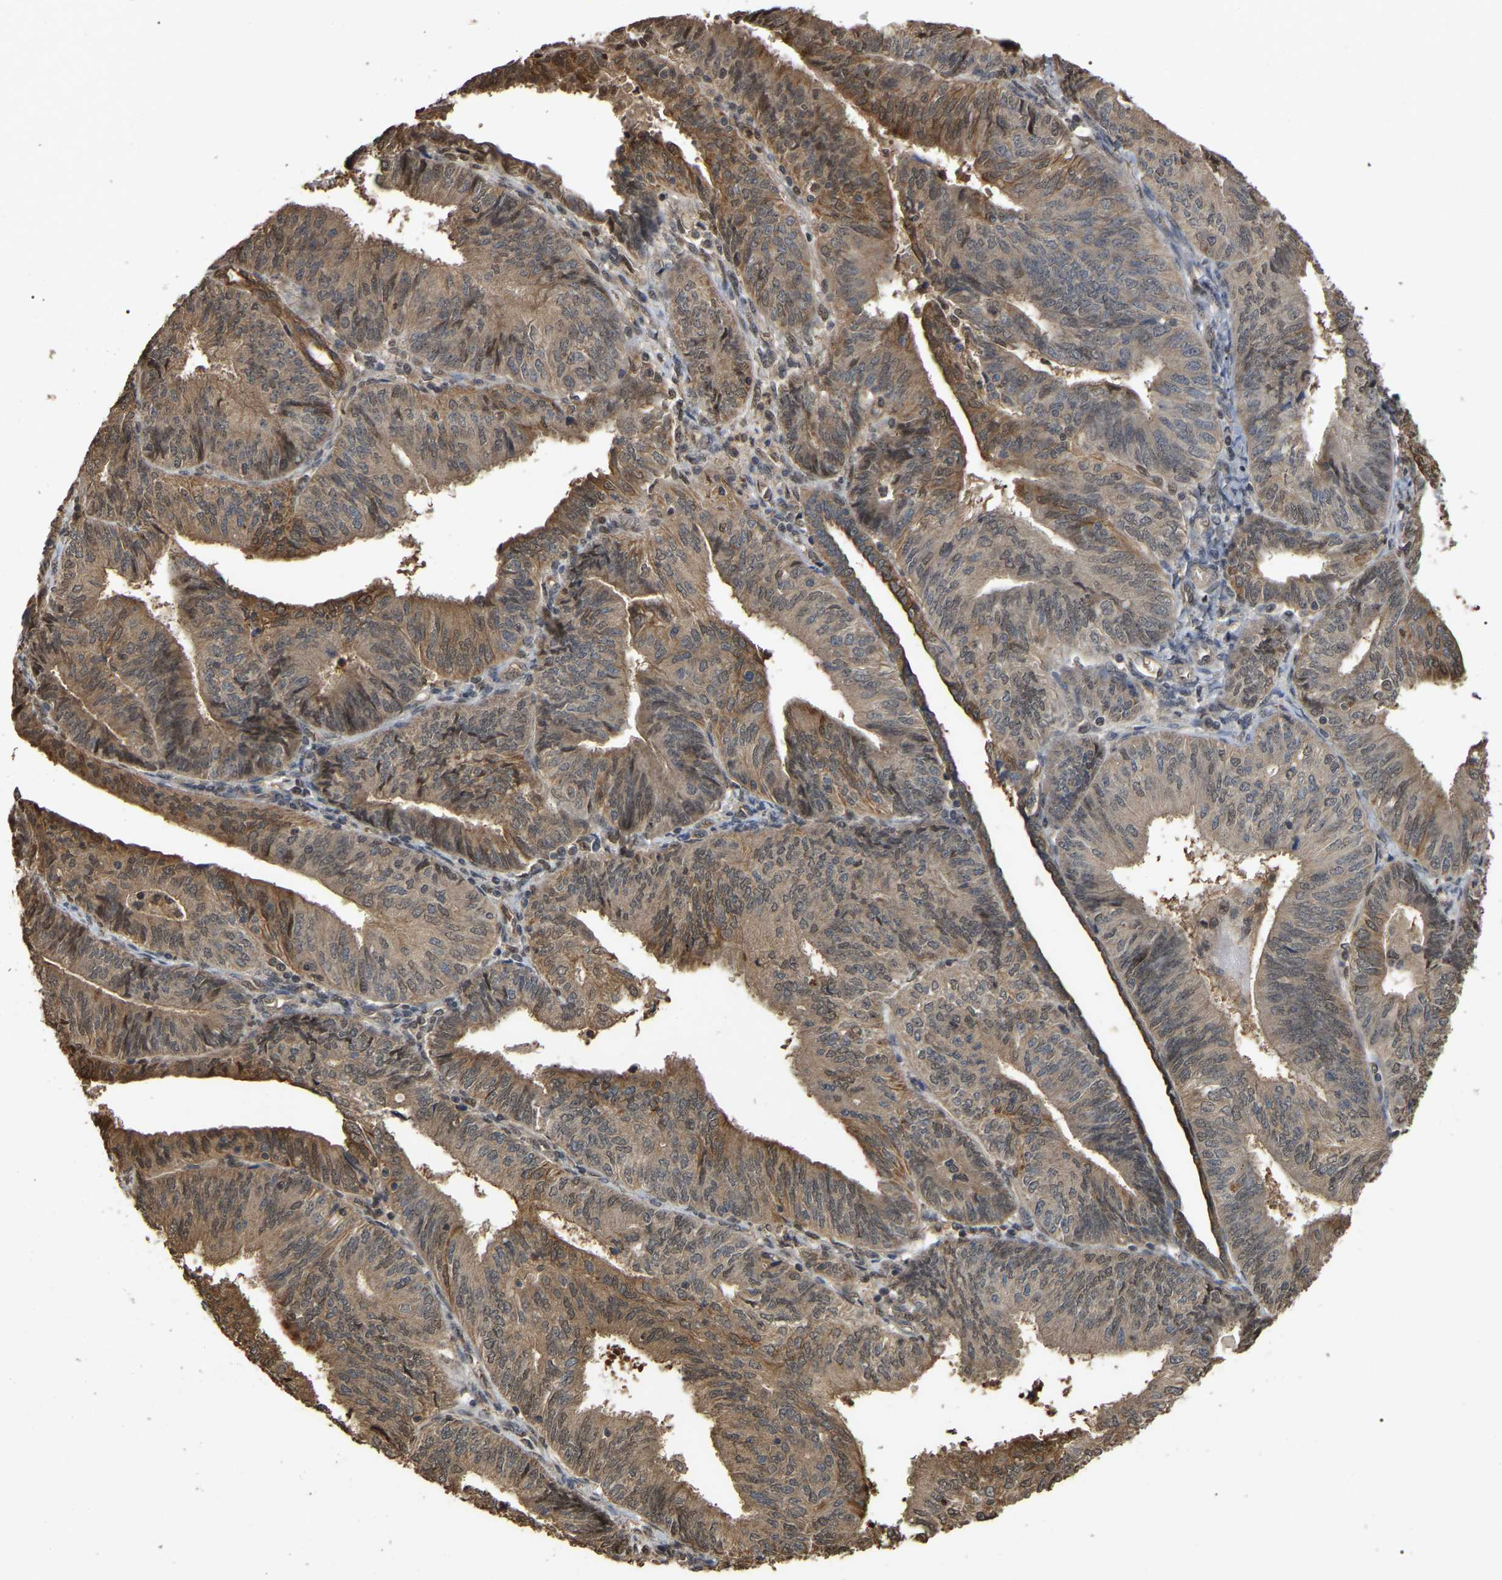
{"staining": {"intensity": "moderate", "quantity": ">75%", "location": "cytoplasmic/membranous"}, "tissue": "endometrial cancer", "cell_type": "Tumor cells", "image_type": "cancer", "snomed": [{"axis": "morphology", "description": "Adenocarcinoma, NOS"}, {"axis": "topography", "description": "Endometrium"}], "caption": "DAB immunohistochemical staining of human endometrial cancer displays moderate cytoplasmic/membranous protein positivity in approximately >75% of tumor cells.", "gene": "FAM219A", "patient": {"sex": "female", "age": 58}}